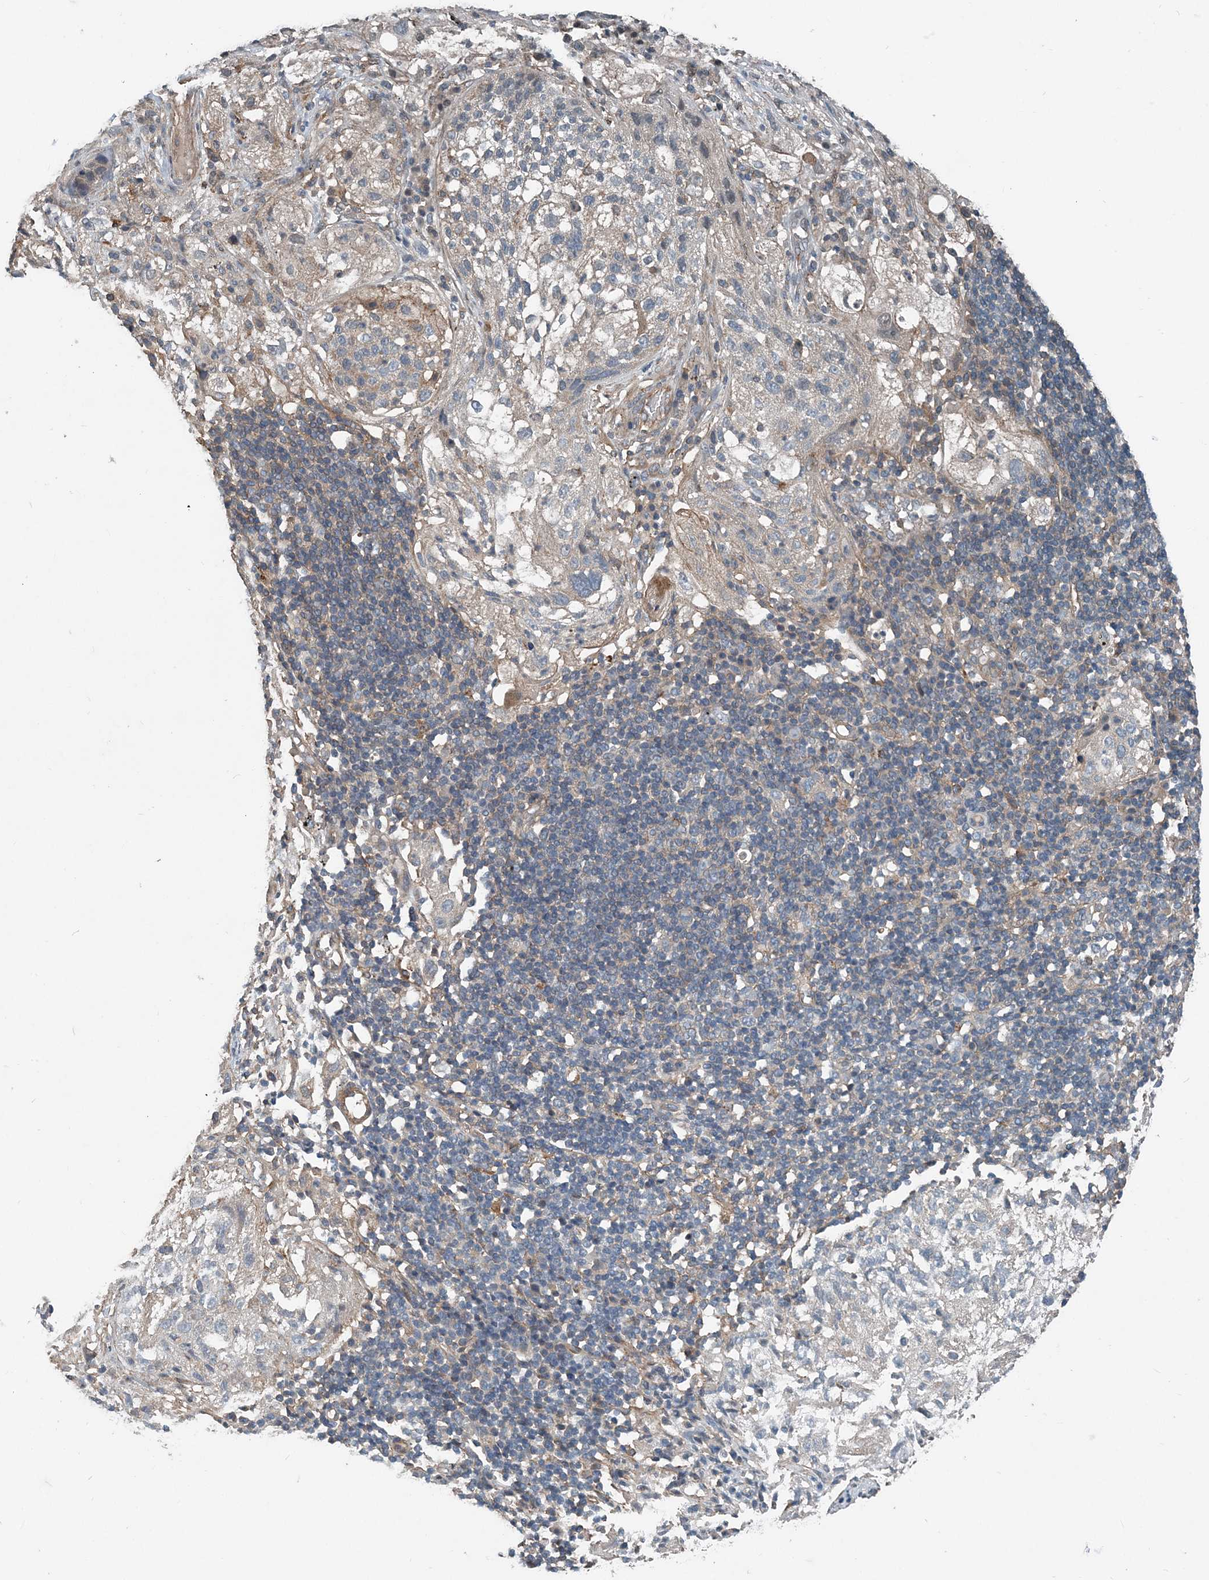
{"staining": {"intensity": "negative", "quantity": "none", "location": "none"}, "tissue": "lung cancer", "cell_type": "Tumor cells", "image_type": "cancer", "snomed": [{"axis": "morphology", "description": "Inflammation, NOS"}, {"axis": "morphology", "description": "Squamous cell carcinoma, NOS"}, {"axis": "topography", "description": "Lymph node"}, {"axis": "topography", "description": "Soft tissue"}, {"axis": "topography", "description": "Lung"}], "caption": "Tumor cells are negative for brown protein staining in squamous cell carcinoma (lung).", "gene": "SMPD3", "patient": {"sex": "male", "age": 66}}